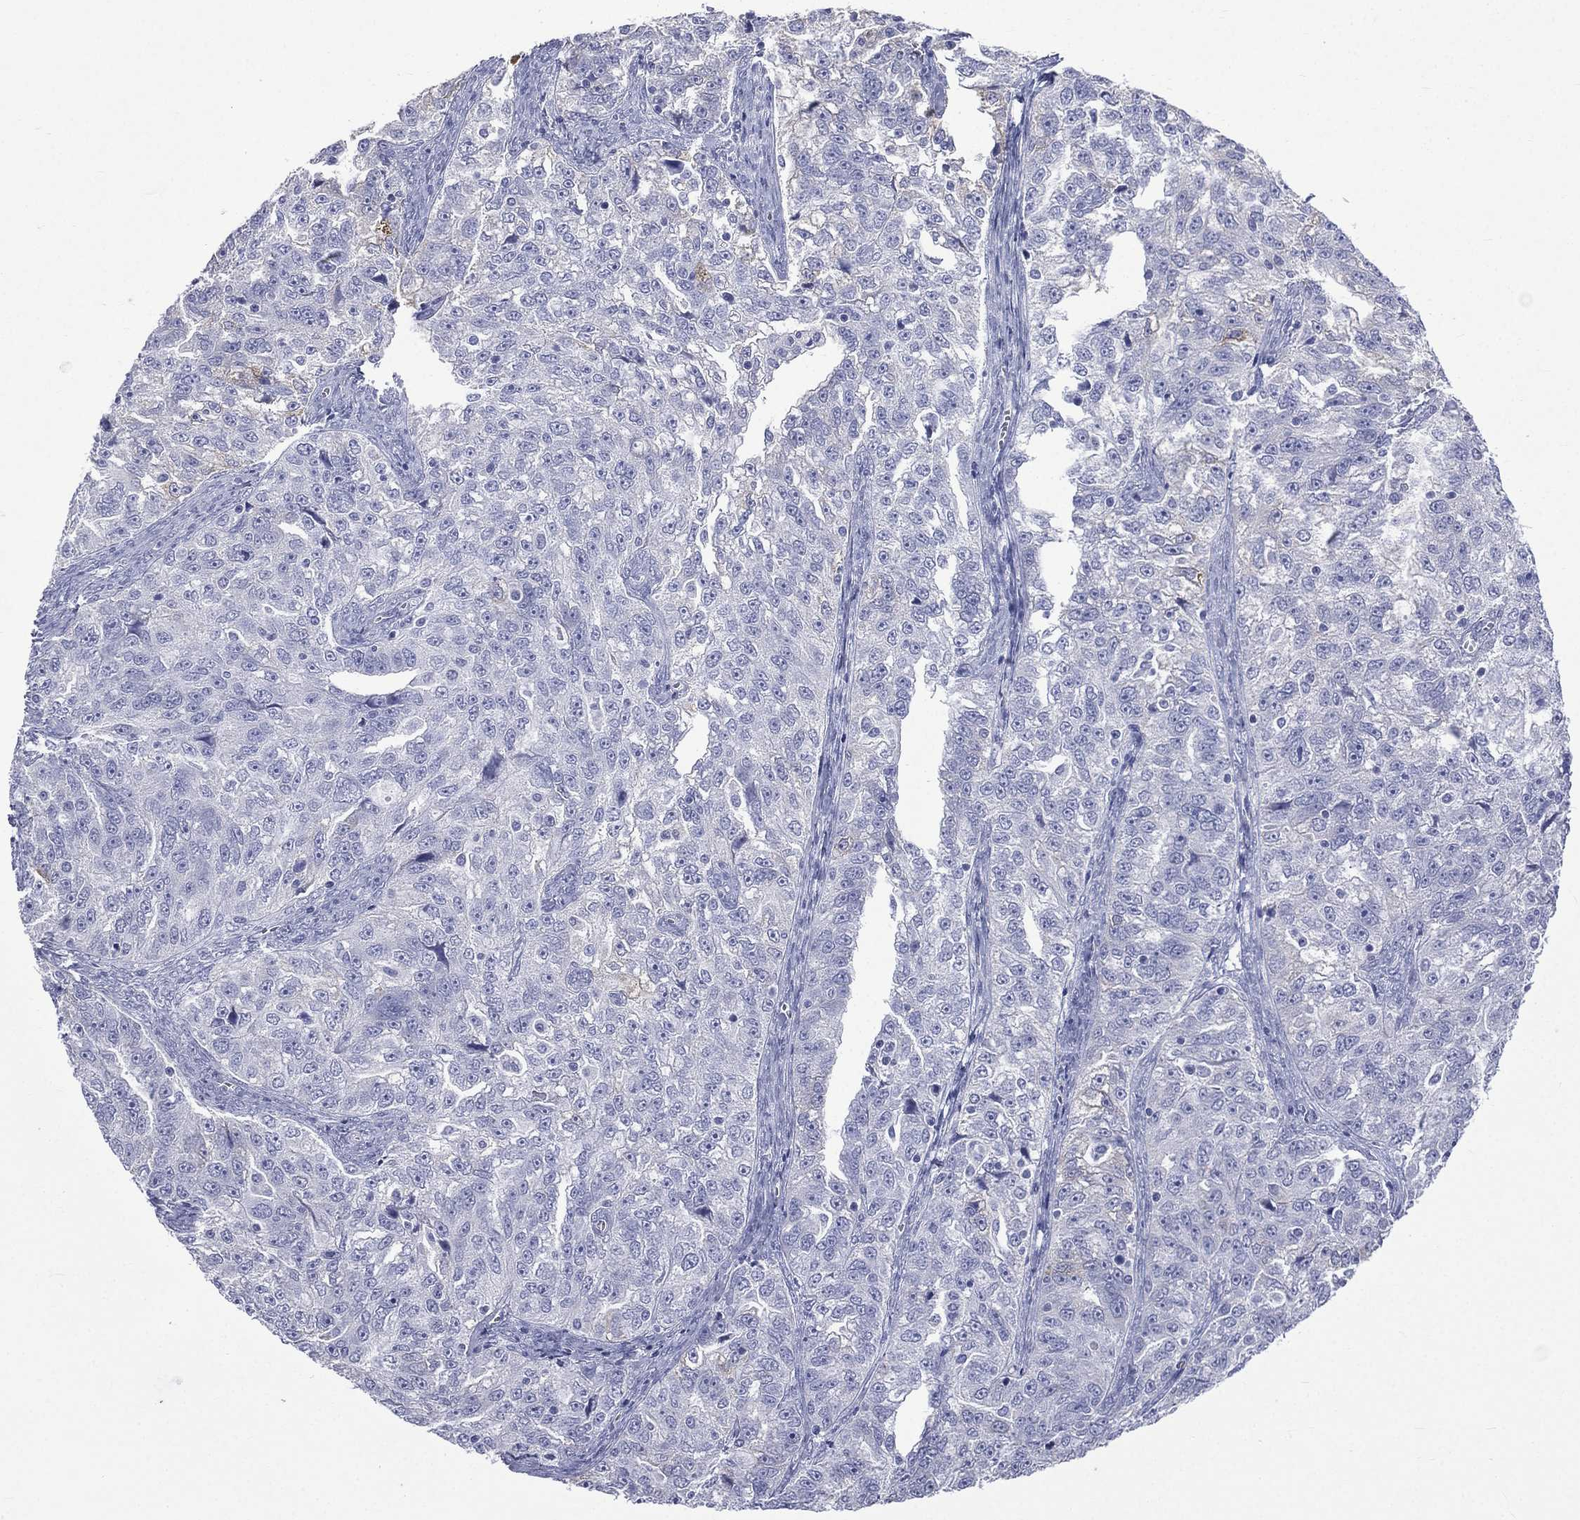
{"staining": {"intensity": "negative", "quantity": "none", "location": "none"}, "tissue": "ovarian cancer", "cell_type": "Tumor cells", "image_type": "cancer", "snomed": [{"axis": "morphology", "description": "Cystadenocarcinoma, serous, NOS"}, {"axis": "topography", "description": "Ovary"}], "caption": "DAB immunohistochemical staining of human serous cystadenocarcinoma (ovarian) demonstrates no significant expression in tumor cells.", "gene": "CES2", "patient": {"sex": "female", "age": 51}}